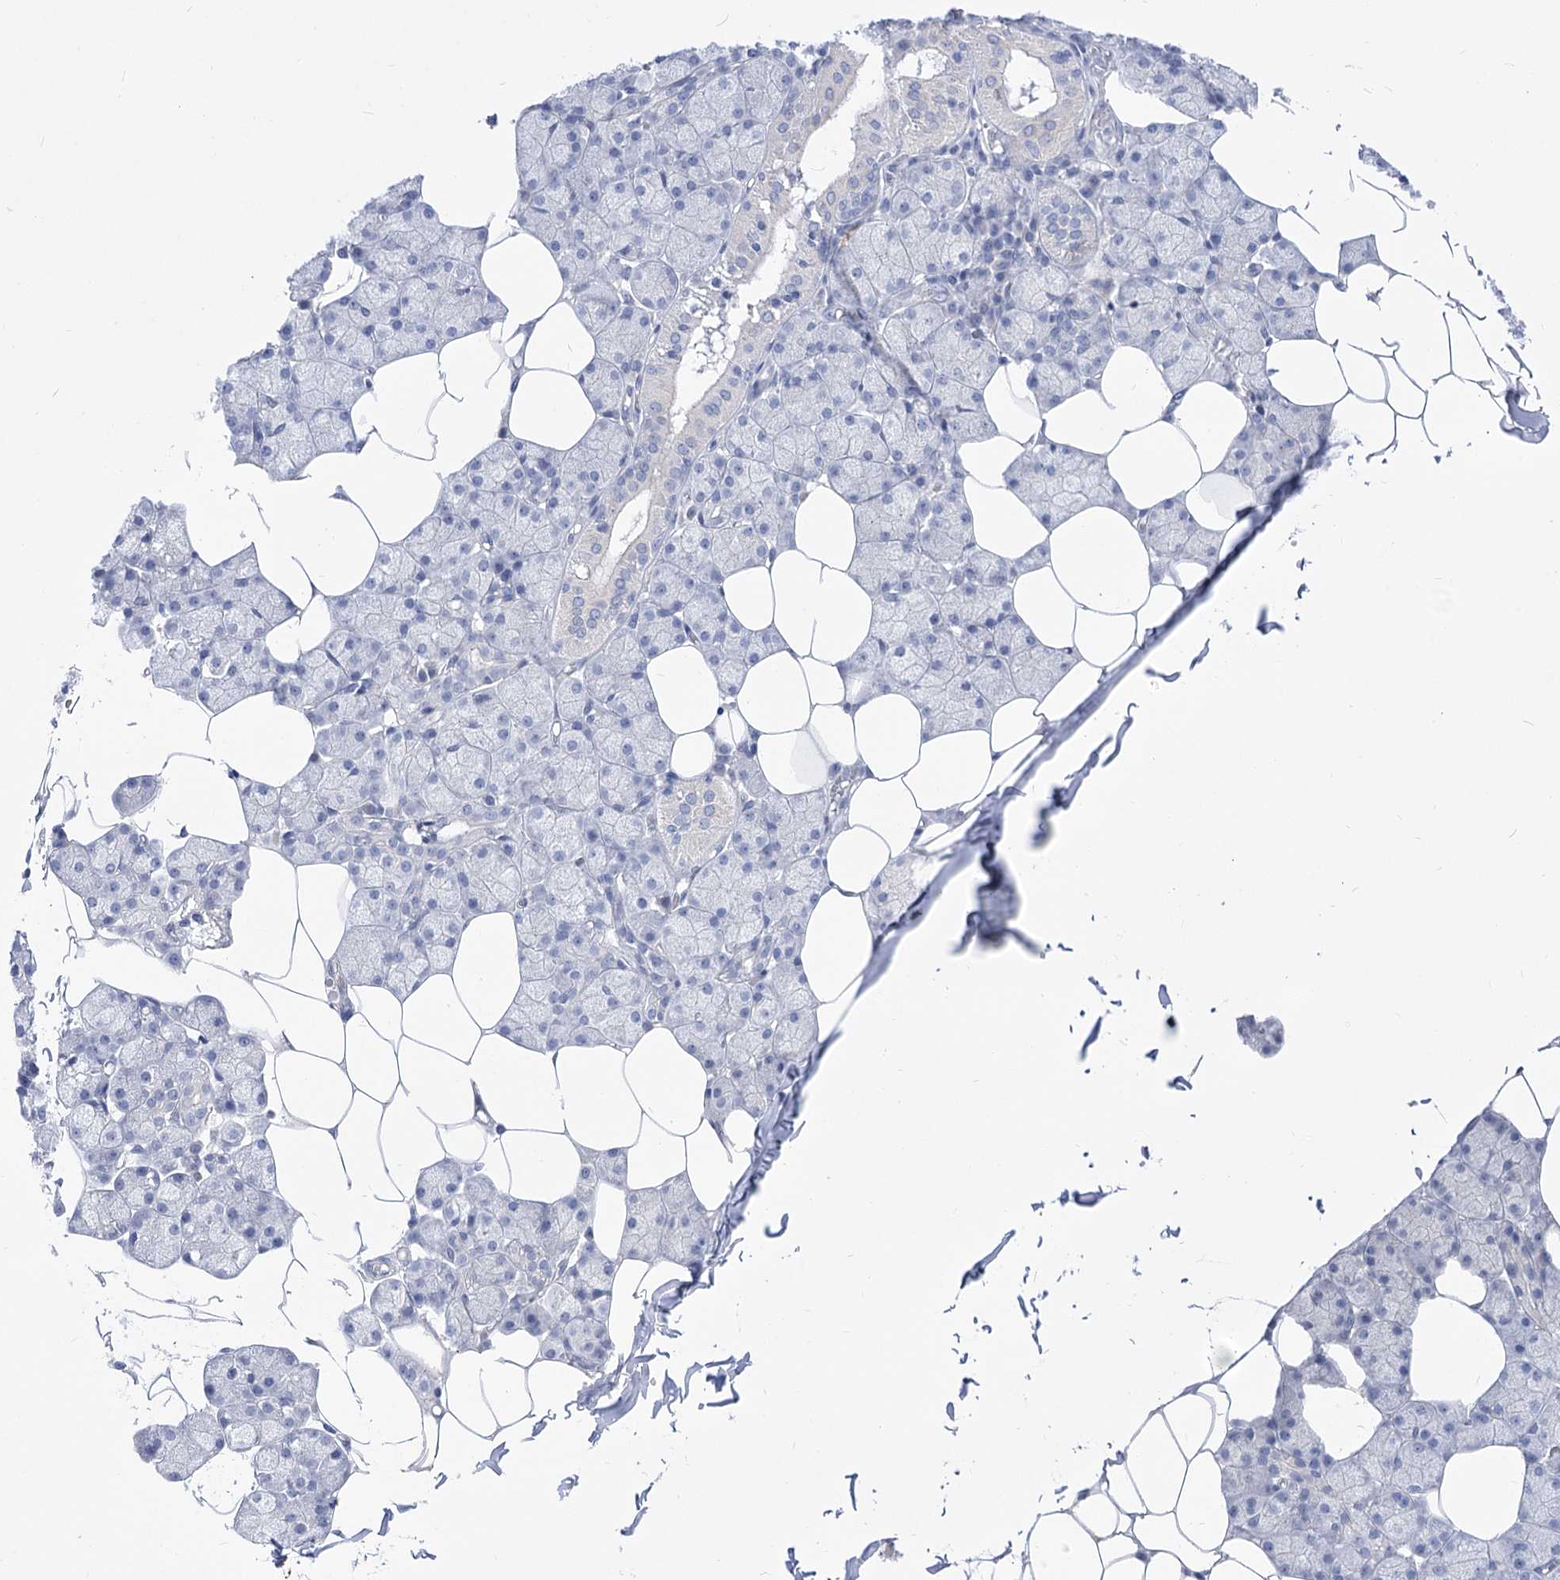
{"staining": {"intensity": "negative", "quantity": "none", "location": "none"}, "tissue": "salivary gland", "cell_type": "Glandular cells", "image_type": "normal", "snomed": [{"axis": "morphology", "description": "Normal tissue, NOS"}, {"axis": "topography", "description": "Salivary gland"}], "caption": "This is an immunohistochemistry image of benign salivary gland. There is no positivity in glandular cells.", "gene": "HELT", "patient": {"sex": "male", "age": 62}}